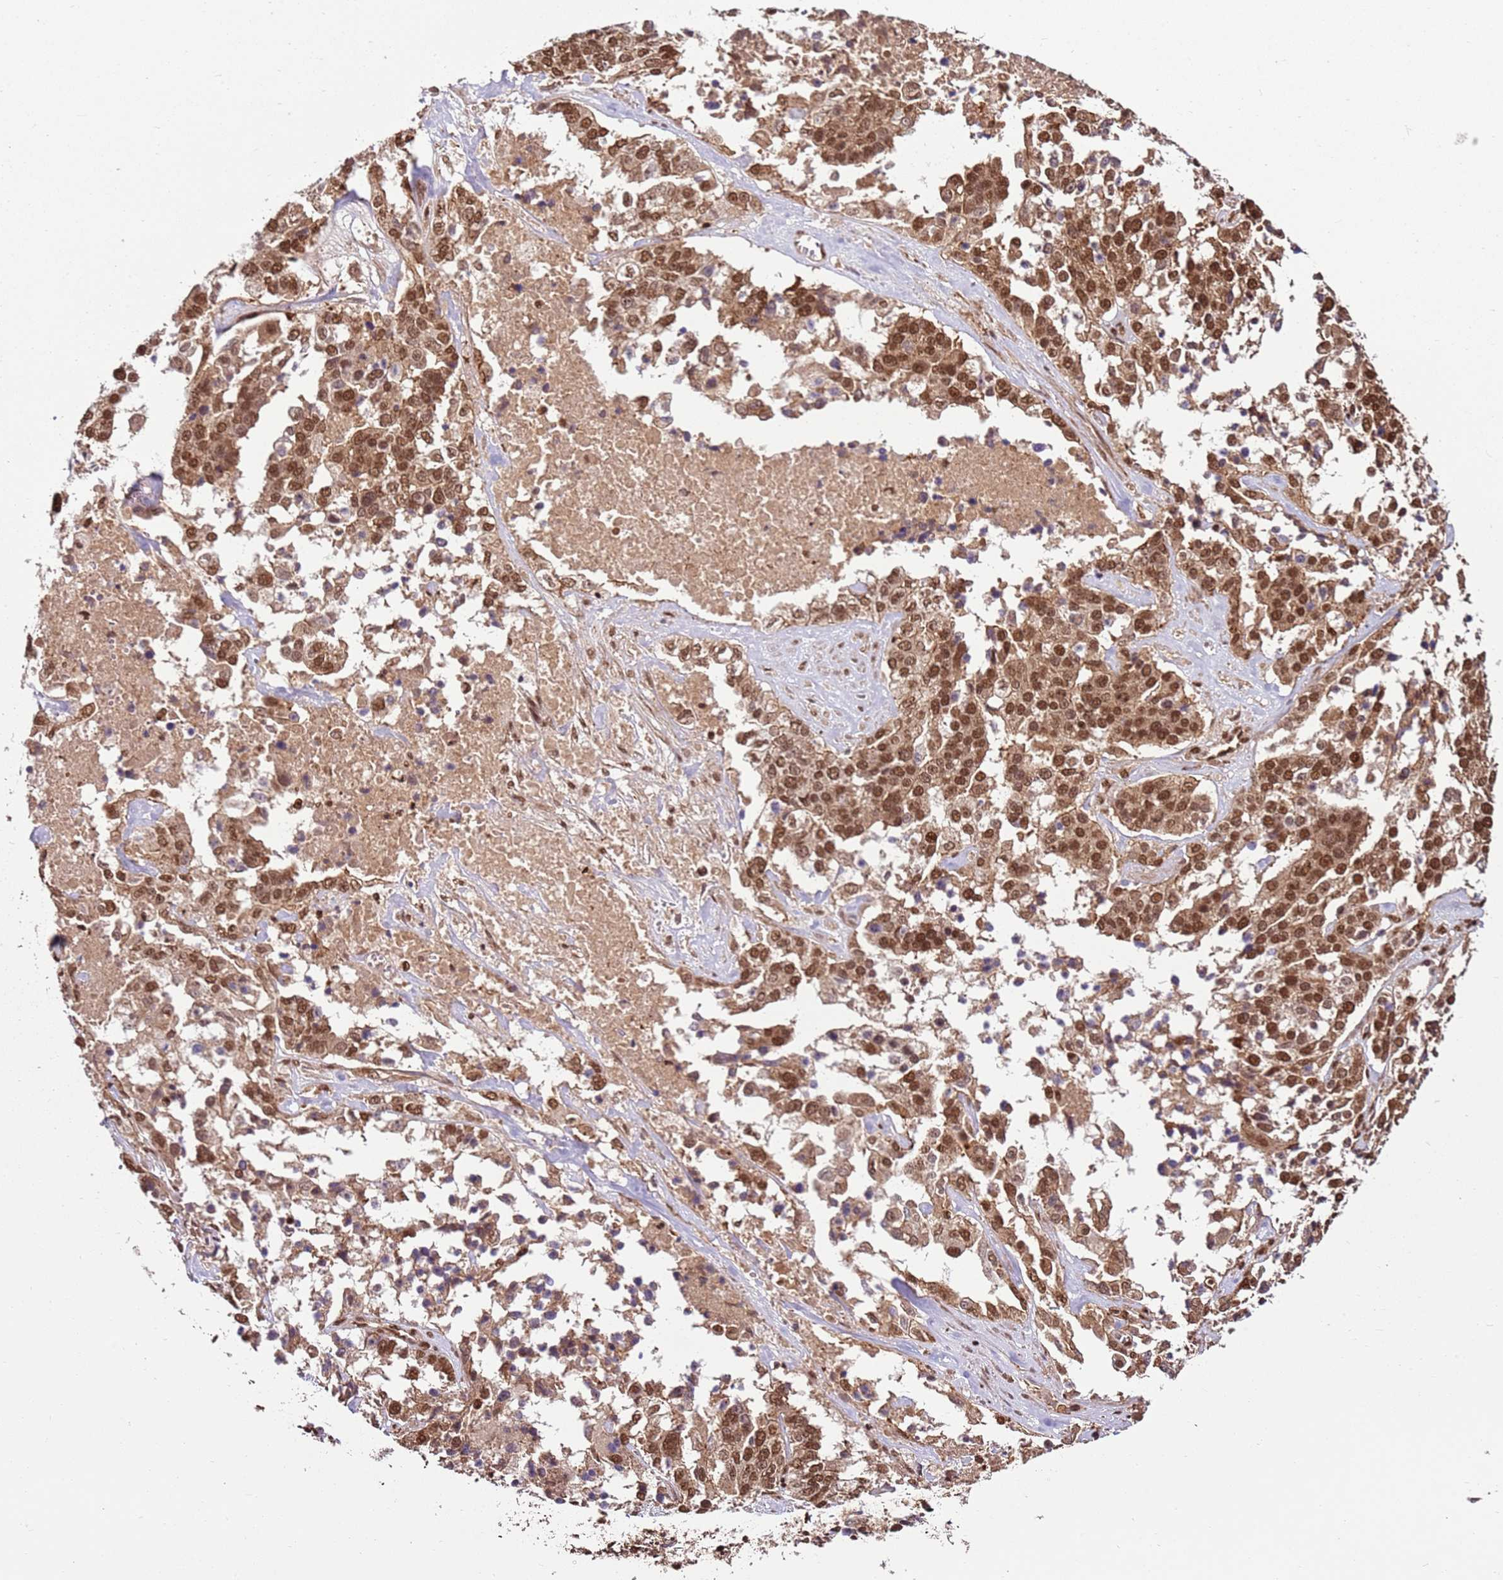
{"staining": {"intensity": "moderate", "quantity": ">75%", "location": "nuclear"}, "tissue": "ovarian cancer", "cell_type": "Tumor cells", "image_type": "cancer", "snomed": [{"axis": "morphology", "description": "Cystadenocarcinoma, serous, NOS"}, {"axis": "topography", "description": "Ovary"}], "caption": "Immunohistochemical staining of ovarian serous cystadenocarcinoma reveals medium levels of moderate nuclear positivity in approximately >75% of tumor cells. (Stains: DAB (3,3'-diaminobenzidine) in brown, nuclei in blue, Microscopy: brightfield microscopy at high magnification).", "gene": "ZBTB12", "patient": {"sex": "female", "age": 44}}